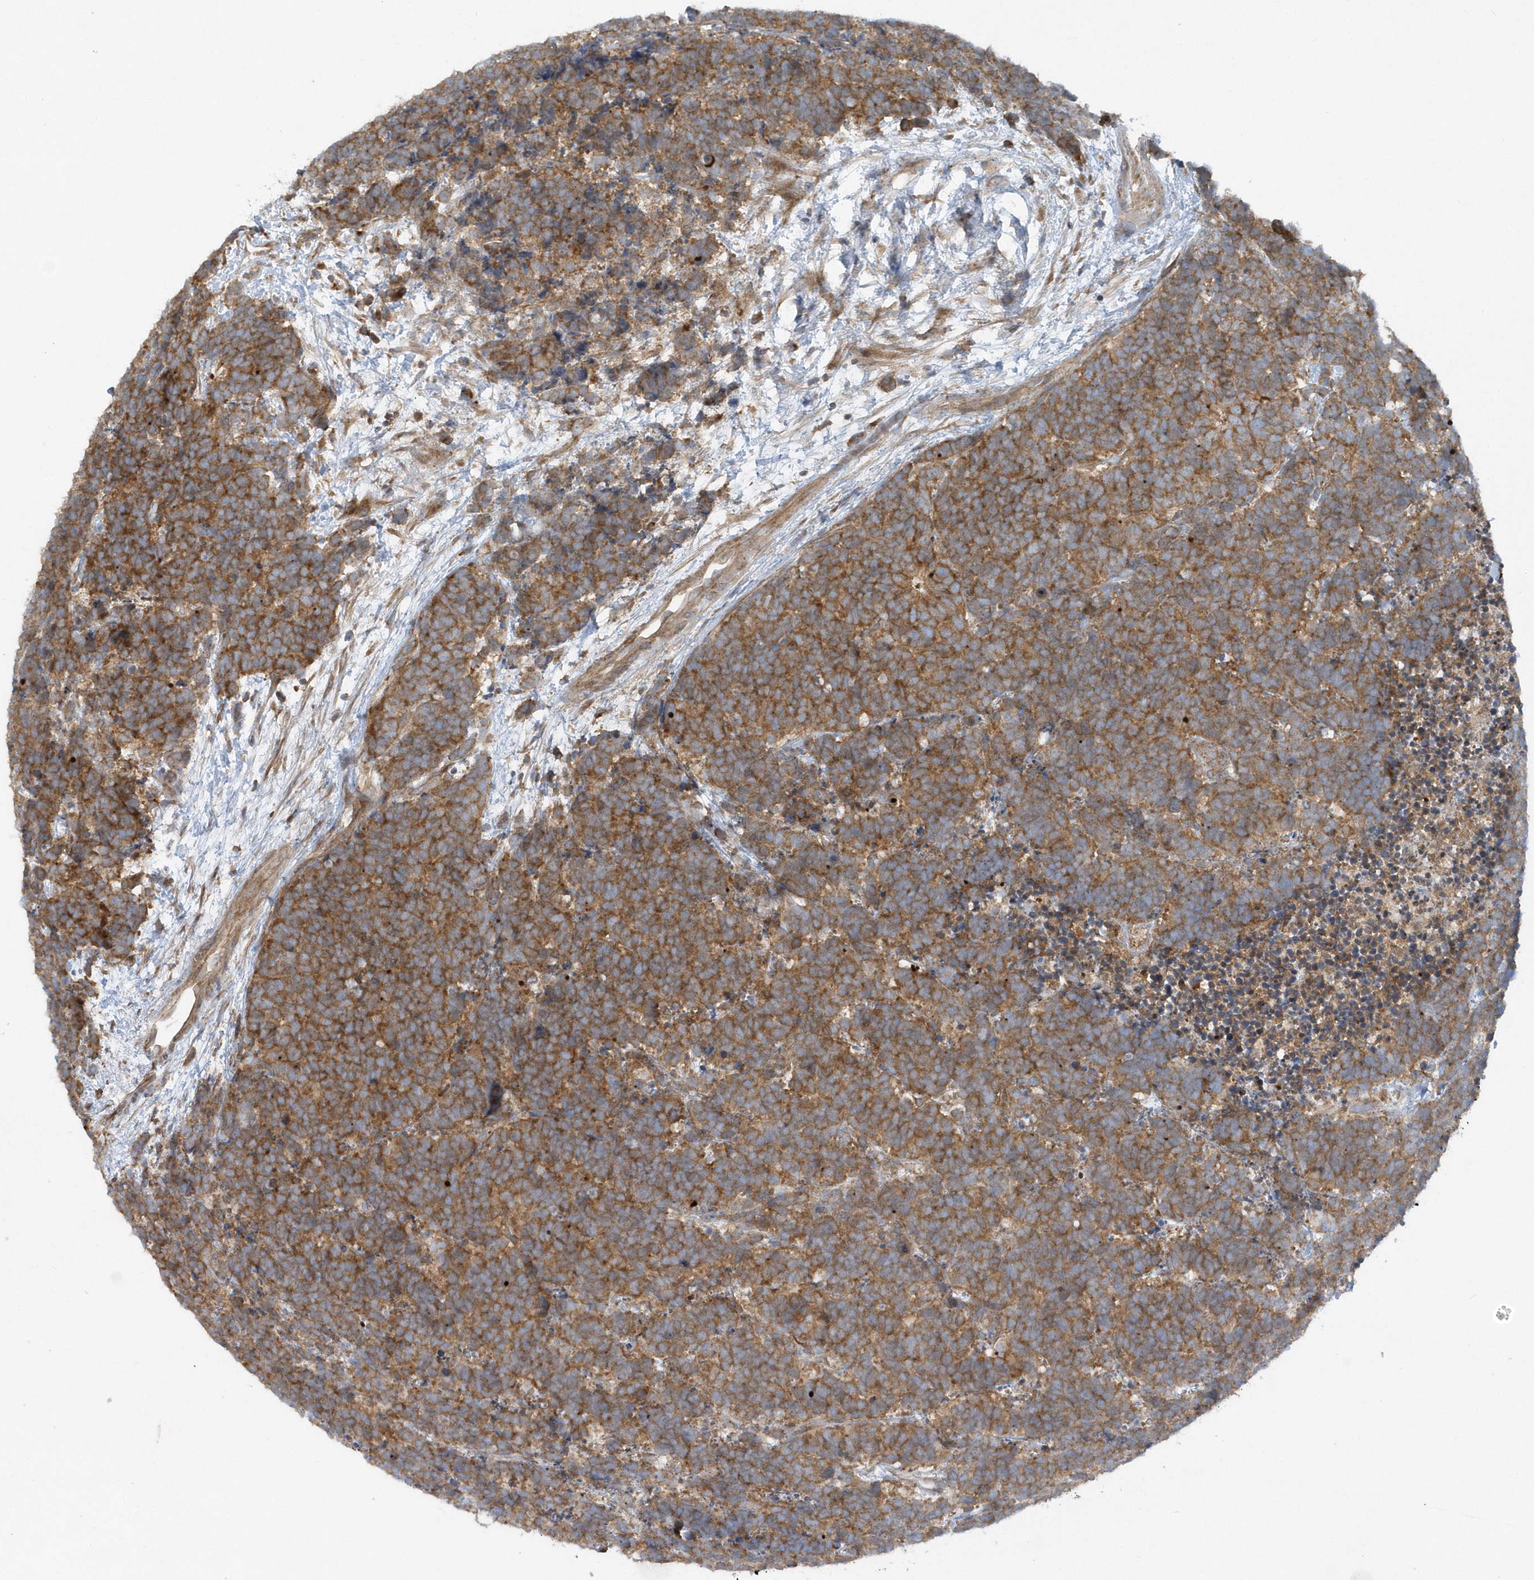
{"staining": {"intensity": "moderate", "quantity": ">75%", "location": "cytoplasmic/membranous"}, "tissue": "carcinoid", "cell_type": "Tumor cells", "image_type": "cancer", "snomed": [{"axis": "morphology", "description": "Carcinoma, NOS"}, {"axis": "morphology", "description": "Carcinoid, malignant, NOS"}, {"axis": "topography", "description": "Urinary bladder"}], "caption": "Human carcinoid stained for a protein (brown) shows moderate cytoplasmic/membranous positive expression in approximately >75% of tumor cells.", "gene": "CNOT10", "patient": {"sex": "male", "age": 57}}